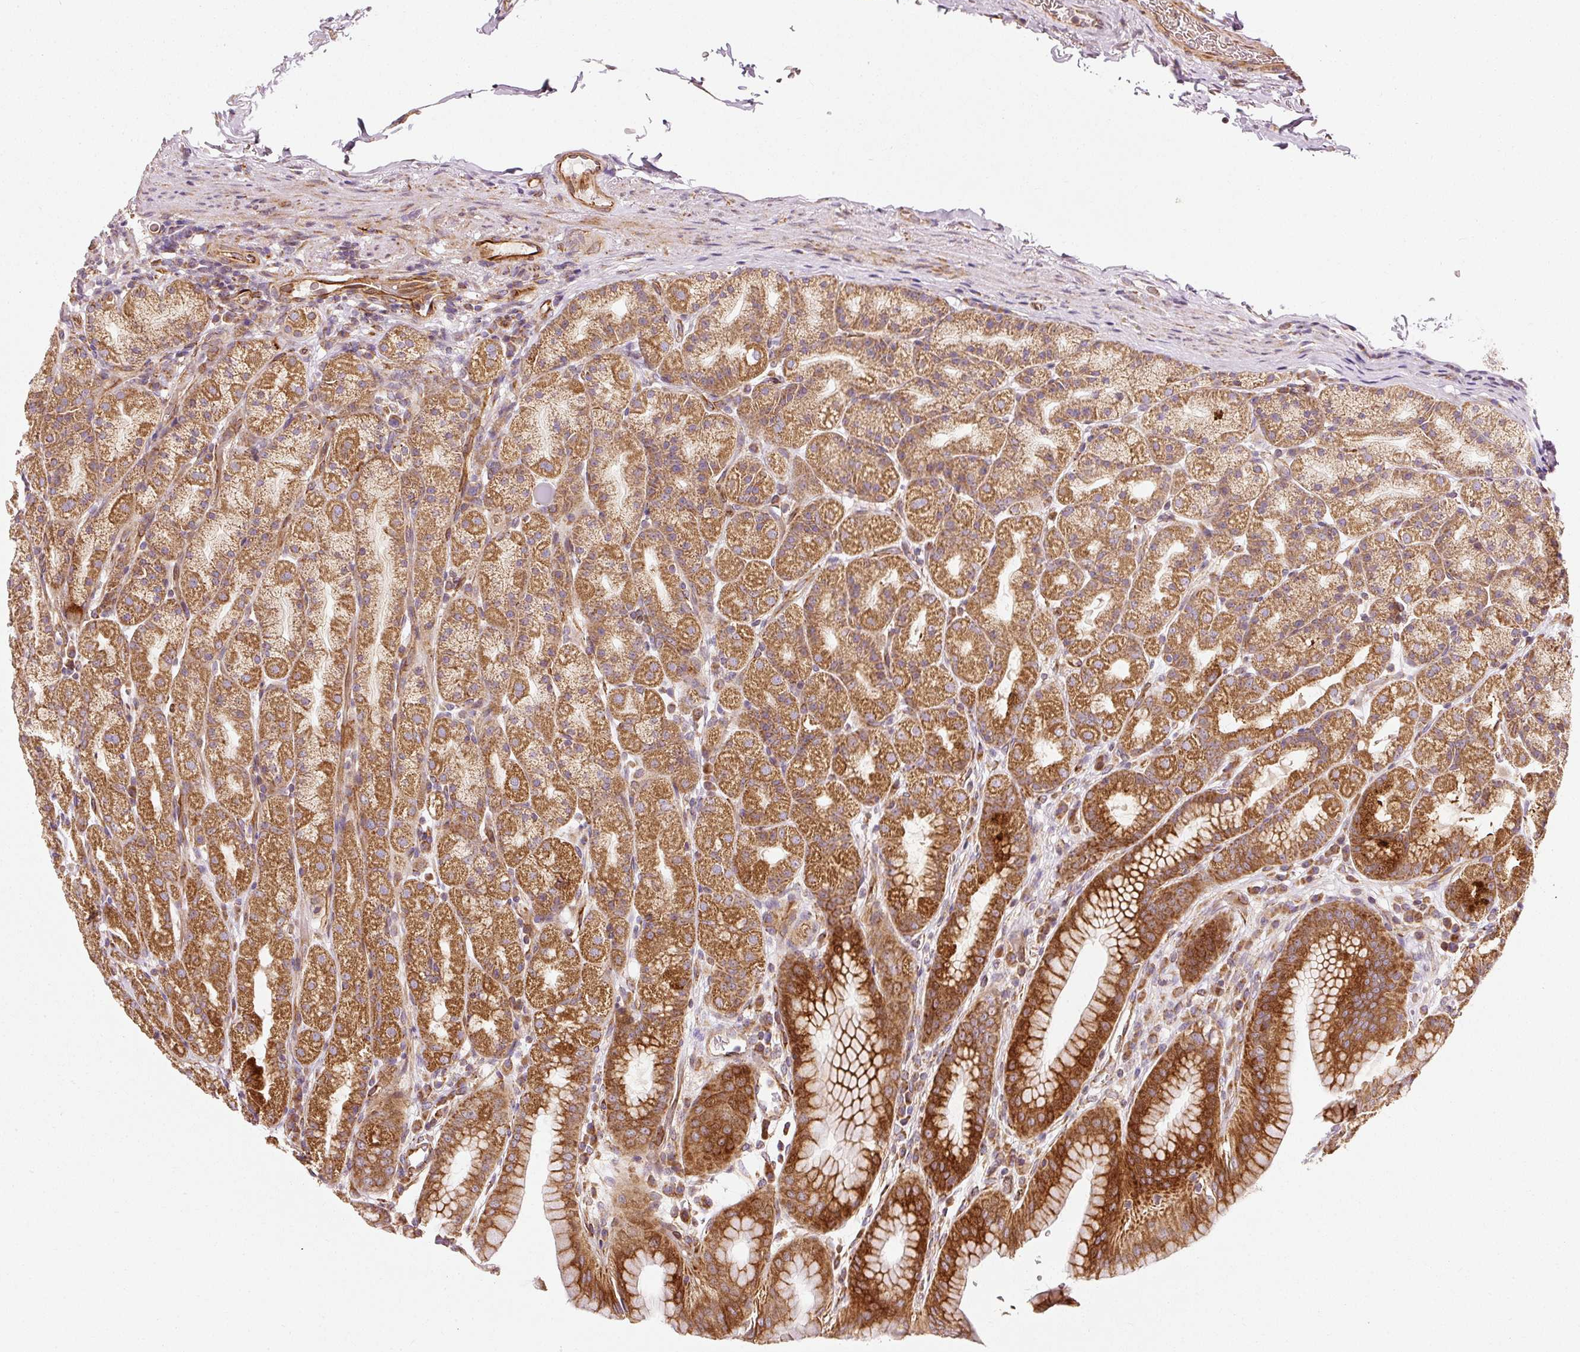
{"staining": {"intensity": "strong", "quantity": ">75%", "location": "cytoplasmic/membranous"}, "tissue": "stomach", "cell_type": "Glandular cells", "image_type": "normal", "snomed": [{"axis": "morphology", "description": "Normal tissue, NOS"}, {"axis": "topography", "description": "Stomach, upper"}, {"axis": "topography", "description": "Stomach"}], "caption": "A high-resolution image shows immunohistochemistry (IHC) staining of benign stomach, which exhibits strong cytoplasmic/membranous expression in approximately >75% of glandular cells. (Stains: DAB (3,3'-diaminobenzidine) in brown, nuclei in blue, Microscopy: brightfield microscopy at high magnification).", "gene": "ISCU", "patient": {"sex": "male", "age": 68}}